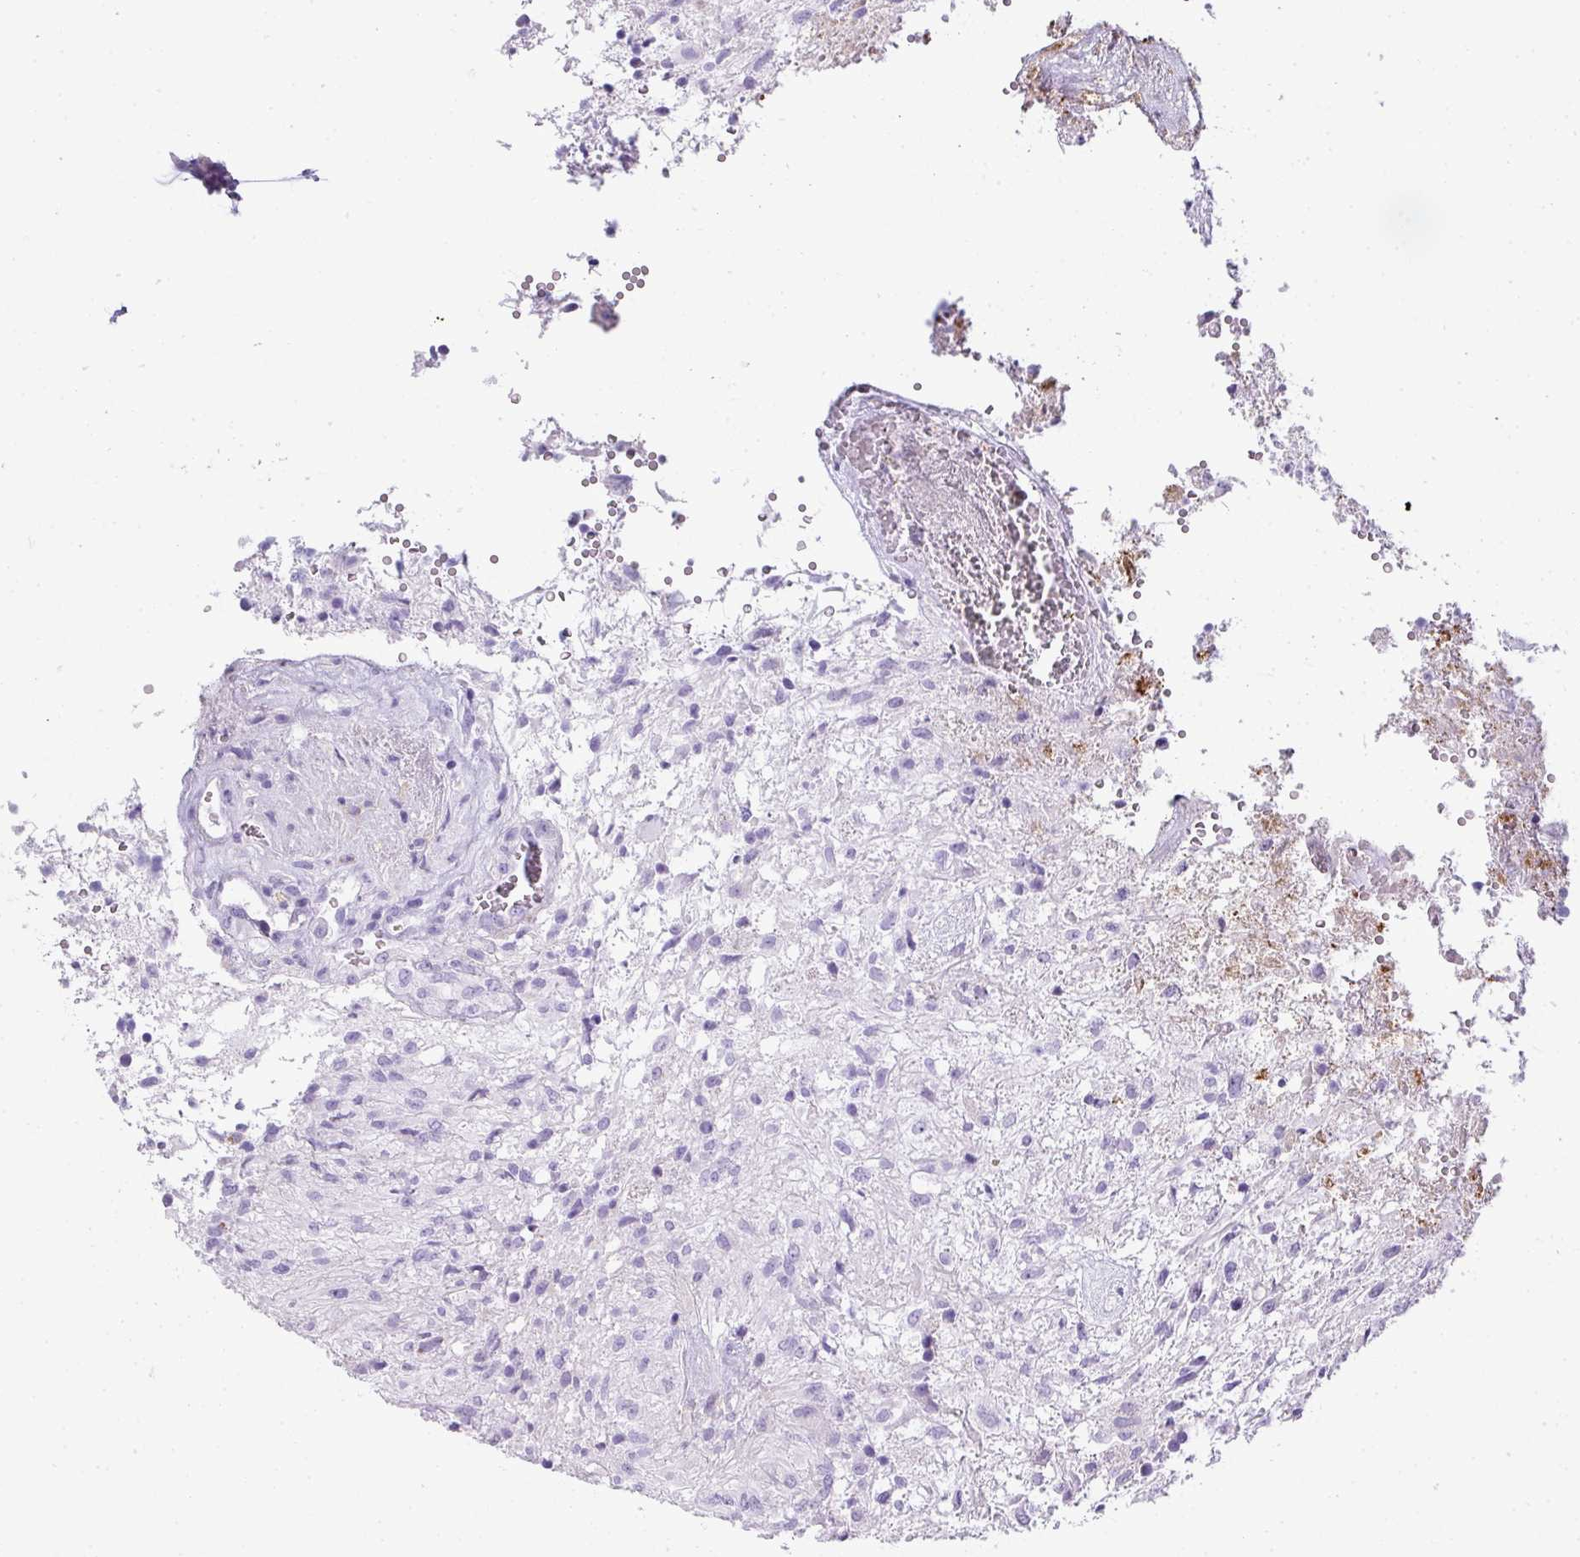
{"staining": {"intensity": "negative", "quantity": "none", "location": "none"}, "tissue": "glioma", "cell_type": "Tumor cells", "image_type": "cancer", "snomed": [{"axis": "morphology", "description": "Glioma, malignant, High grade"}, {"axis": "topography", "description": "Brain"}], "caption": "This is an IHC photomicrograph of glioma. There is no expression in tumor cells.", "gene": "ZNF568", "patient": {"sex": "male", "age": 56}}